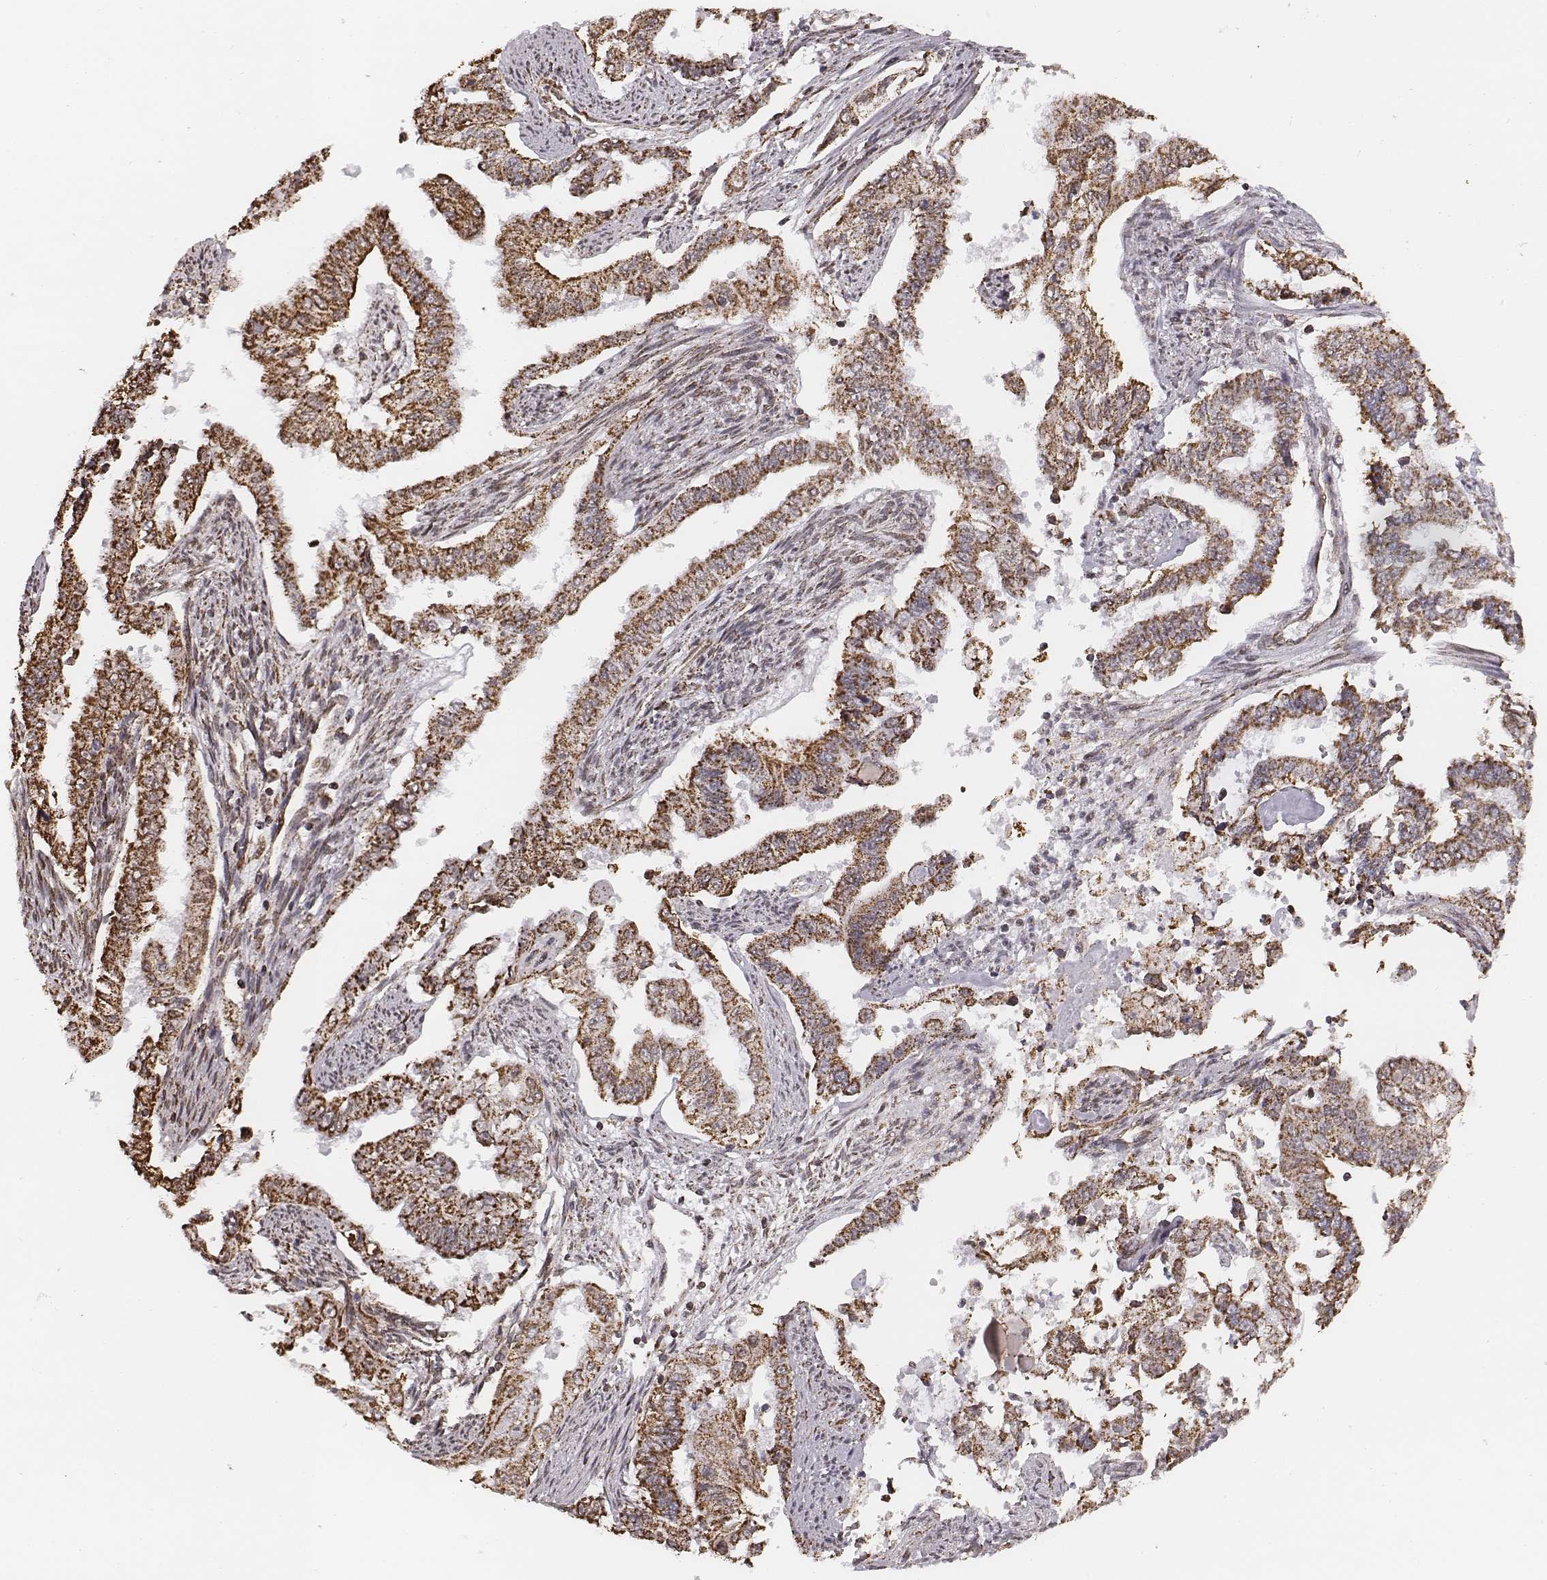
{"staining": {"intensity": "moderate", "quantity": ">75%", "location": "cytoplasmic/membranous"}, "tissue": "endometrial cancer", "cell_type": "Tumor cells", "image_type": "cancer", "snomed": [{"axis": "morphology", "description": "Adenocarcinoma, NOS"}, {"axis": "topography", "description": "Uterus"}], "caption": "Approximately >75% of tumor cells in endometrial adenocarcinoma demonstrate moderate cytoplasmic/membranous protein positivity as visualized by brown immunohistochemical staining.", "gene": "ACOT2", "patient": {"sex": "female", "age": 59}}